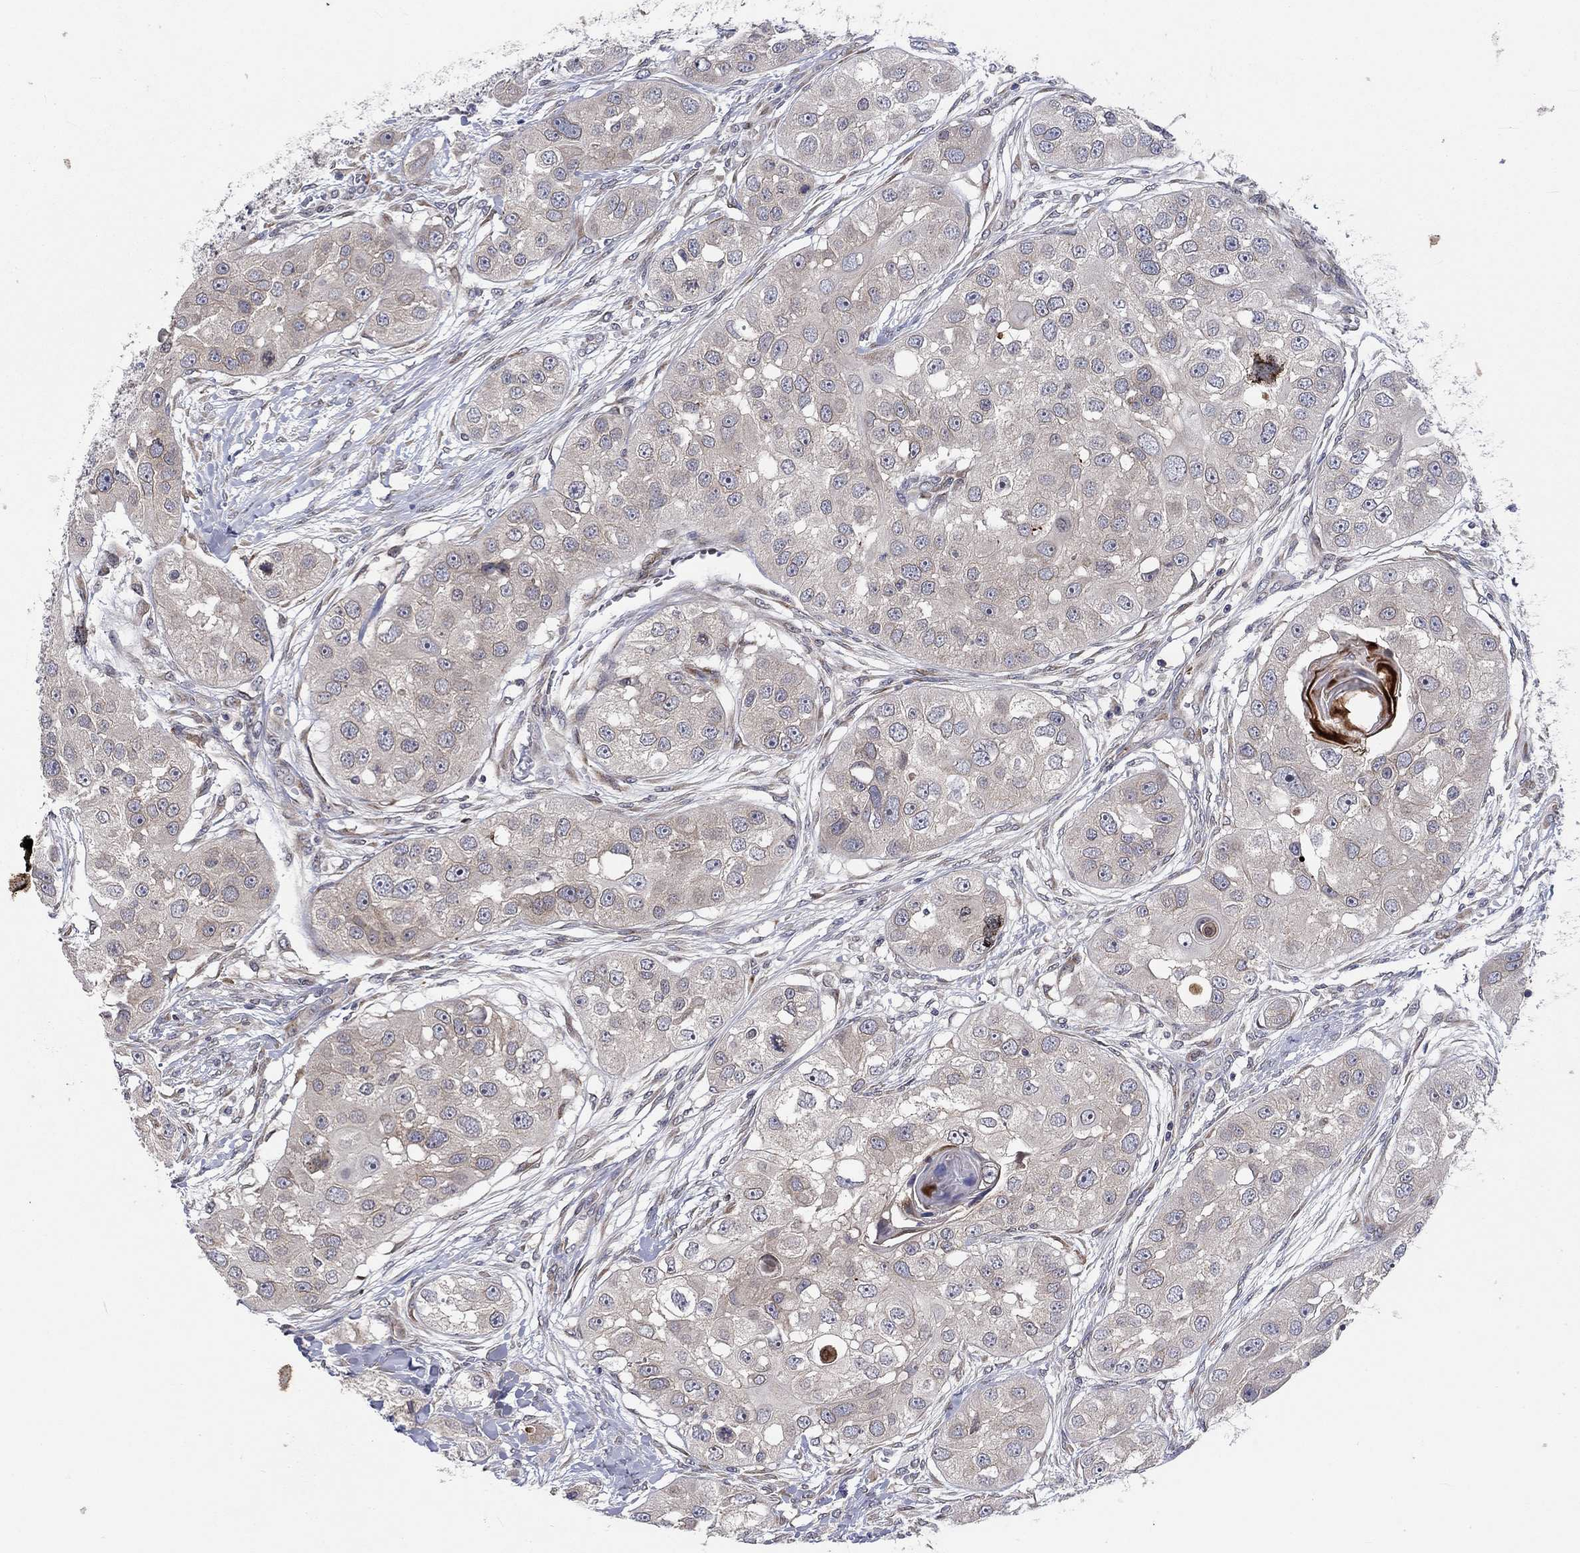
{"staining": {"intensity": "negative", "quantity": "none", "location": "none"}, "tissue": "head and neck cancer", "cell_type": "Tumor cells", "image_type": "cancer", "snomed": [{"axis": "morphology", "description": "Normal tissue, NOS"}, {"axis": "morphology", "description": "Squamous cell carcinoma, NOS"}, {"axis": "topography", "description": "Skeletal muscle"}, {"axis": "topography", "description": "Head-Neck"}], "caption": "The photomicrograph displays no staining of tumor cells in squamous cell carcinoma (head and neck).", "gene": "CETN3", "patient": {"sex": "male", "age": 51}}